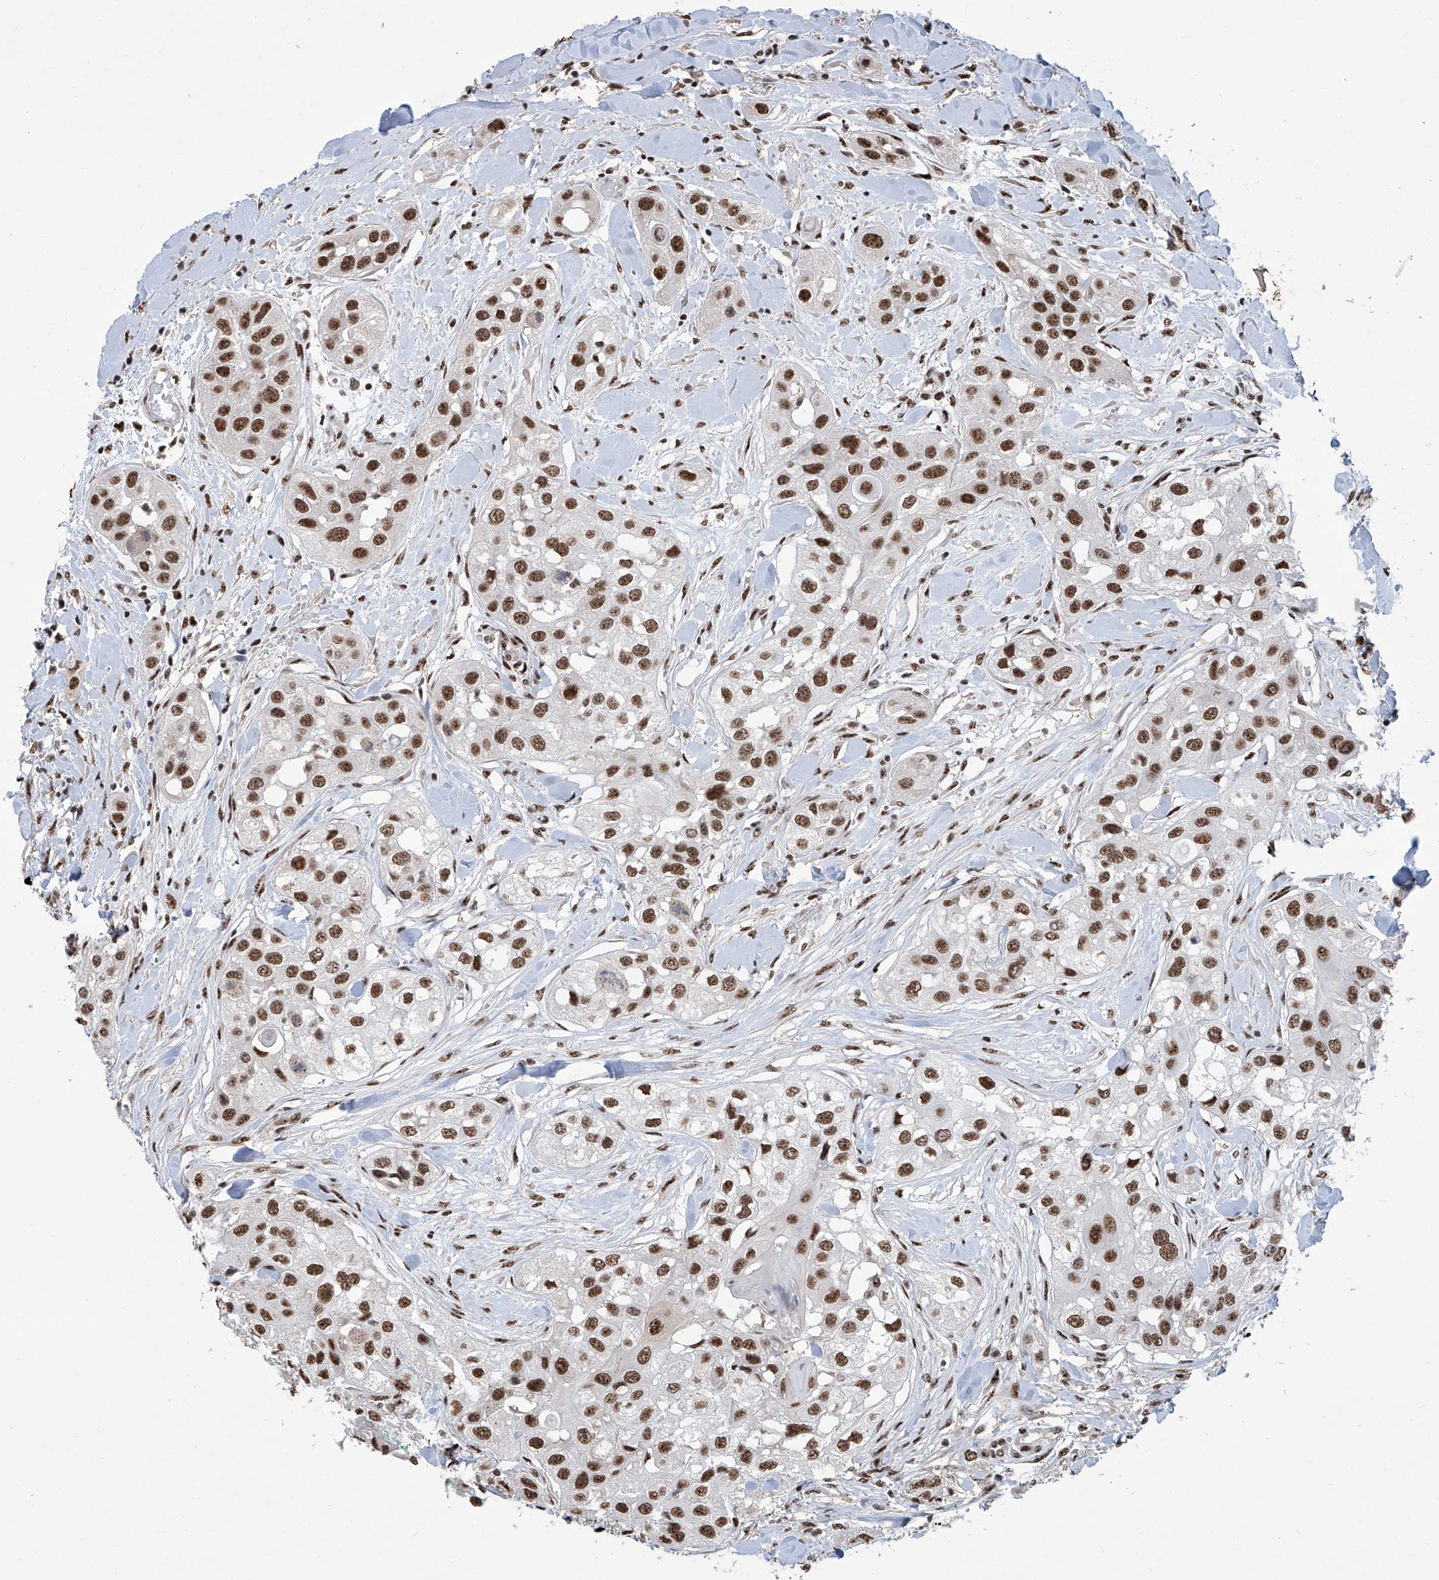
{"staining": {"intensity": "strong", "quantity": ">75%", "location": "nuclear"}, "tissue": "head and neck cancer", "cell_type": "Tumor cells", "image_type": "cancer", "snomed": [{"axis": "morphology", "description": "Normal tissue, NOS"}, {"axis": "morphology", "description": "Squamous cell carcinoma, NOS"}, {"axis": "topography", "description": "Skeletal muscle"}, {"axis": "topography", "description": "Head-Neck"}], "caption": "IHC micrograph of neoplastic tissue: head and neck cancer stained using IHC displays high levels of strong protein expression localized specifically in the nuclear of tumor cells, appearing as a nuclear brown color.", "gene": "FBXL4", "patient": {"sex": "male", "age": 51}}